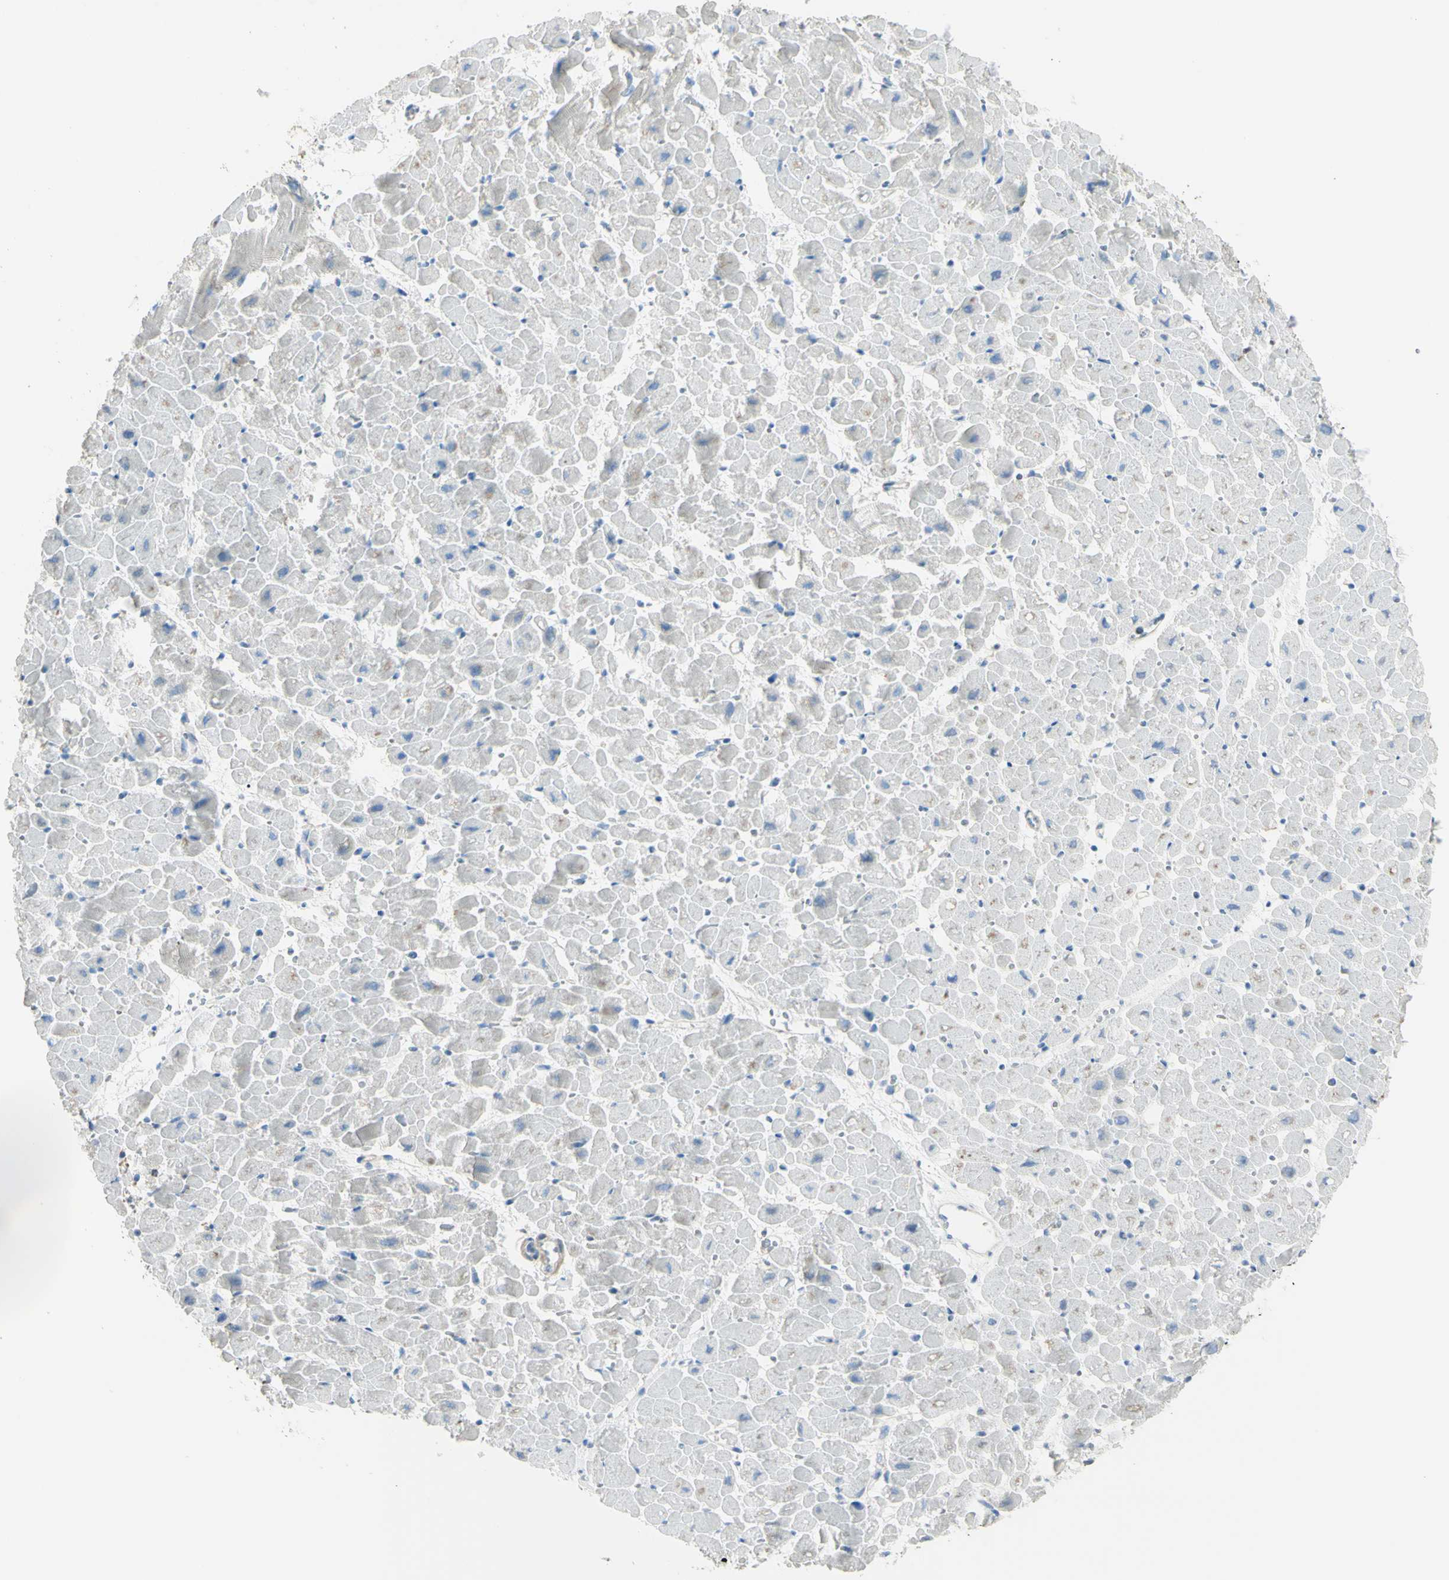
{"staining": {"intensity": "weak", "quantity": "<25%", "location": "cytoplasmic/membranous"}, "tissue": "heart muscle", "cell_type": "Cardiomyocytes", "image_type": "normal", "snomed": [{"axis": "morphology", "description": "Normal tissue, NOS"}, {"axis": "topography", "description": "Heart"}], "caption": "Immunohistochemistry (IHC) photomicrograph of benign heart muscle stained for a protein (brown), which exhibits no positivity in cardiomyocytes.", "gene": "B4GALT3", "patient": {"sex": "male", "age": 45}}